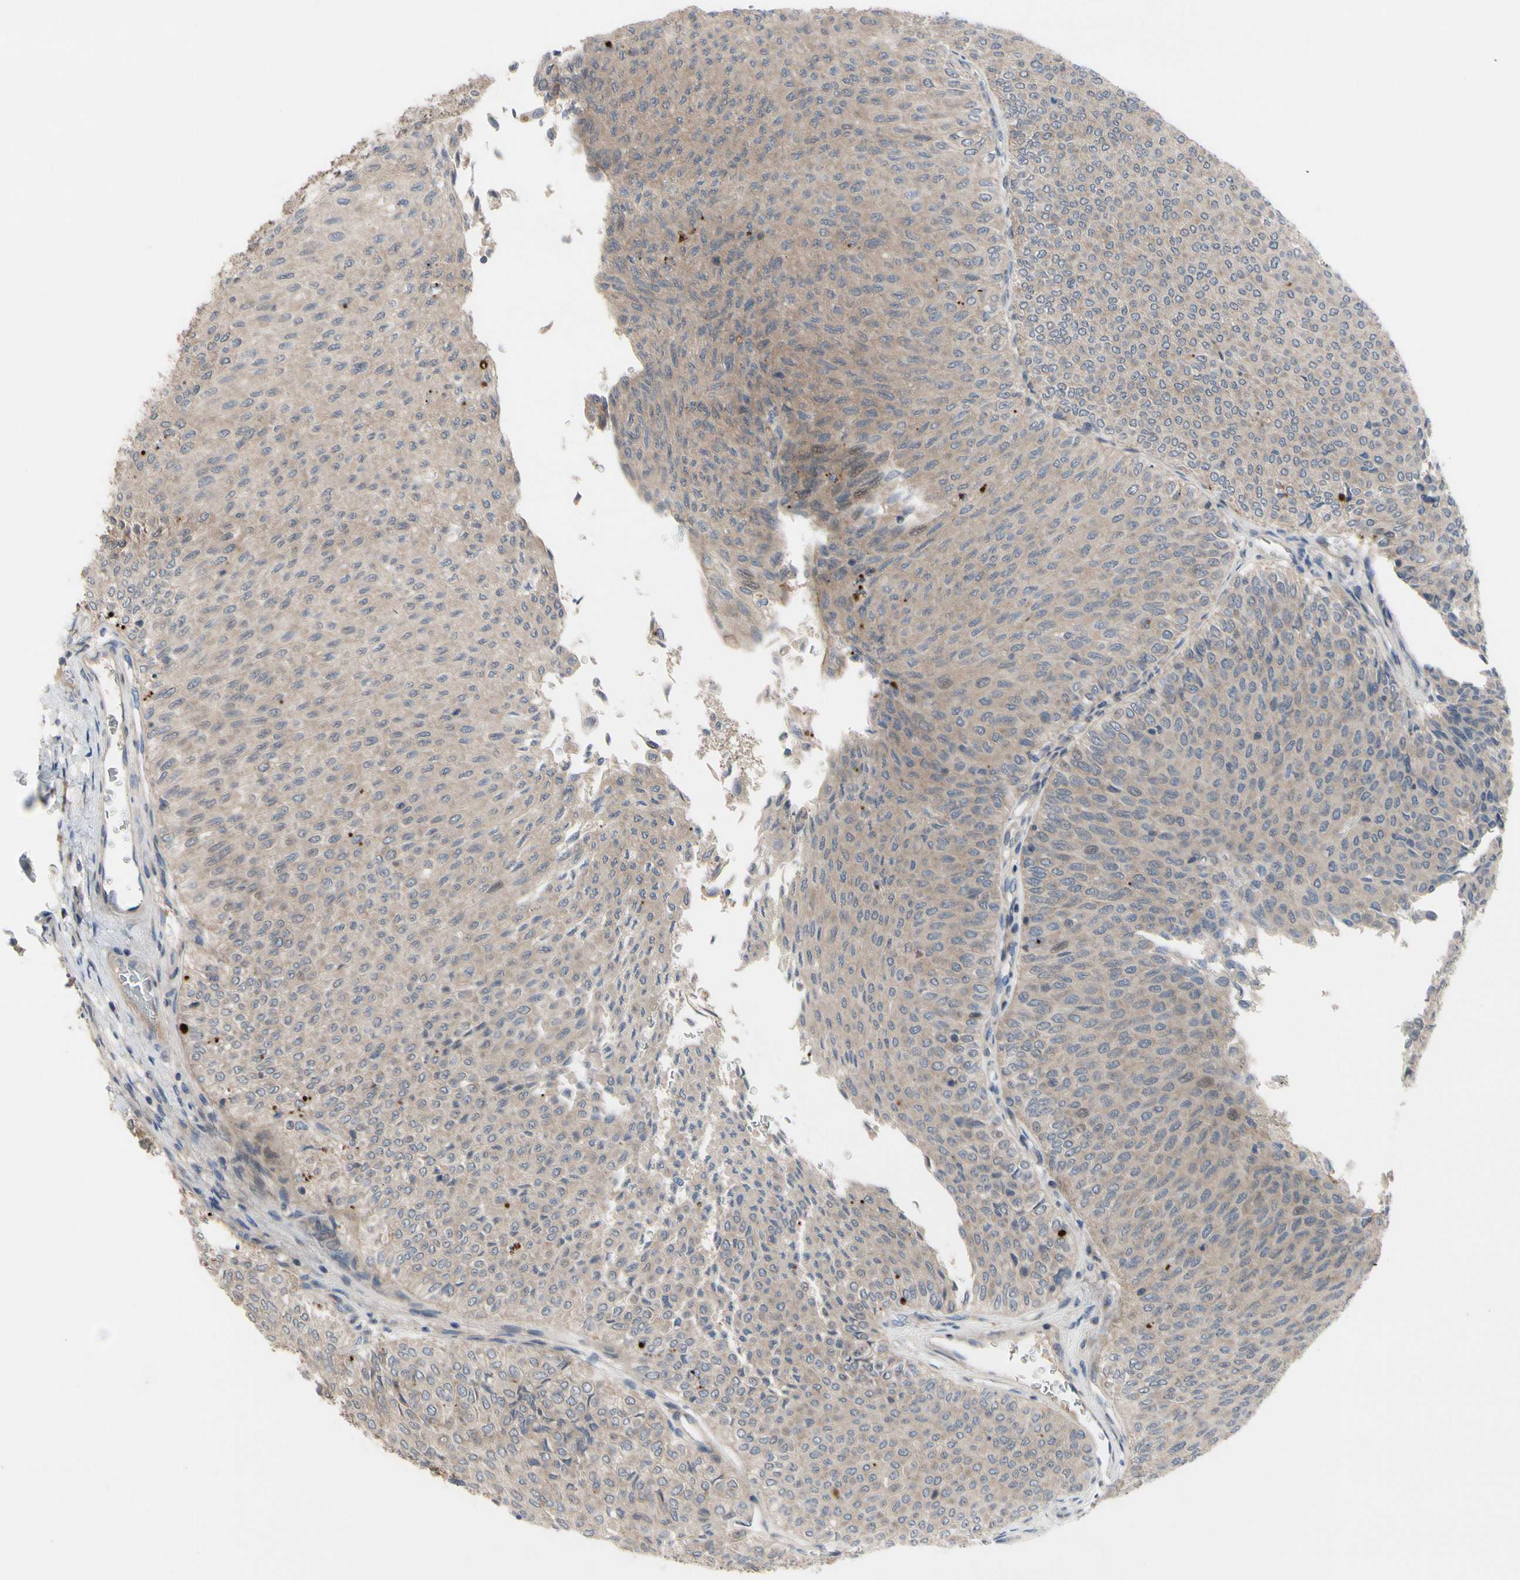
{"staining": {"intensity": "weak", "quantity": ">75%", "location": "cytoplasmic/membranous"}, "tissue": "urothelial cancer", "cell_type": "Tumor cells", "image_type": "cancer", "snomed": [{"axis": "morphology", "description": "Urothelial carcinoma, Low grade"}, {"axis": "topography", "description": "Urinary bladder"}], "caption": "This is a histology image of immunohistochemistry (IHC) staining of urothelial cancer, which shows weak positivity in the cytoplasmic/membranous of tumor cells.", "gene": "OAZ1", "patient": {"sex": "male", "age": 78}}